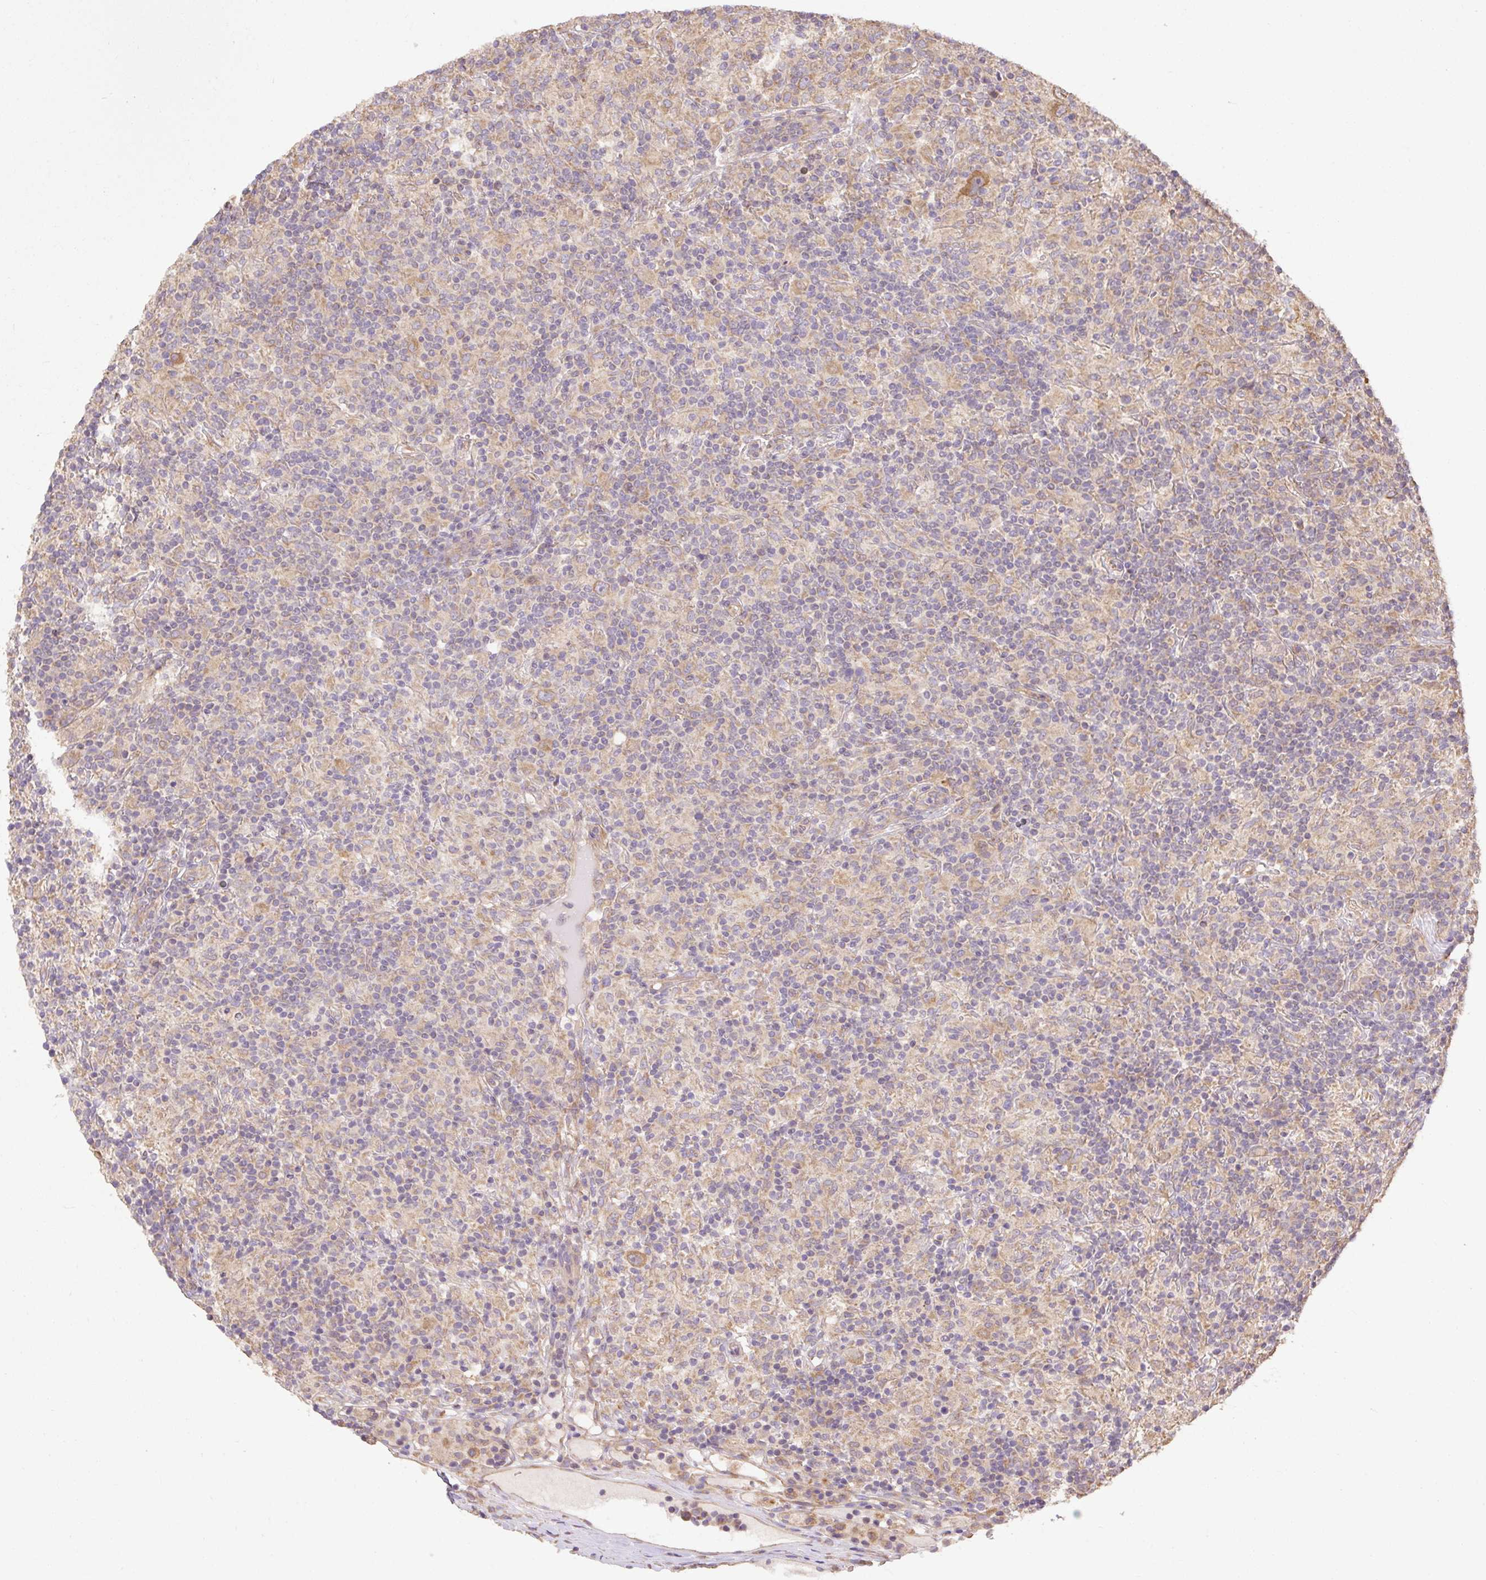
{"staining": {"intensity": "moderate", "quantity": ">75%", "location": "cytoplasmic/membranous"}, "tissue": "lymphoma", "cell_type": "Tumor cells", "image_type": "cancer", "snomed": [{"axis": "morphology", "description": "Hodgkin's disease, NOS"}, {"axis": "topography", "description": "Lymph node"}], "caption": "There is medium levels of moderate cytoplasmic/membranous positivity in tumor cells of Hodgkin's disease, as demonstrated by immunohistochemical staining (brown color).", "gene": "DESI1", "patient": {"sex": "male", "age": 70}}